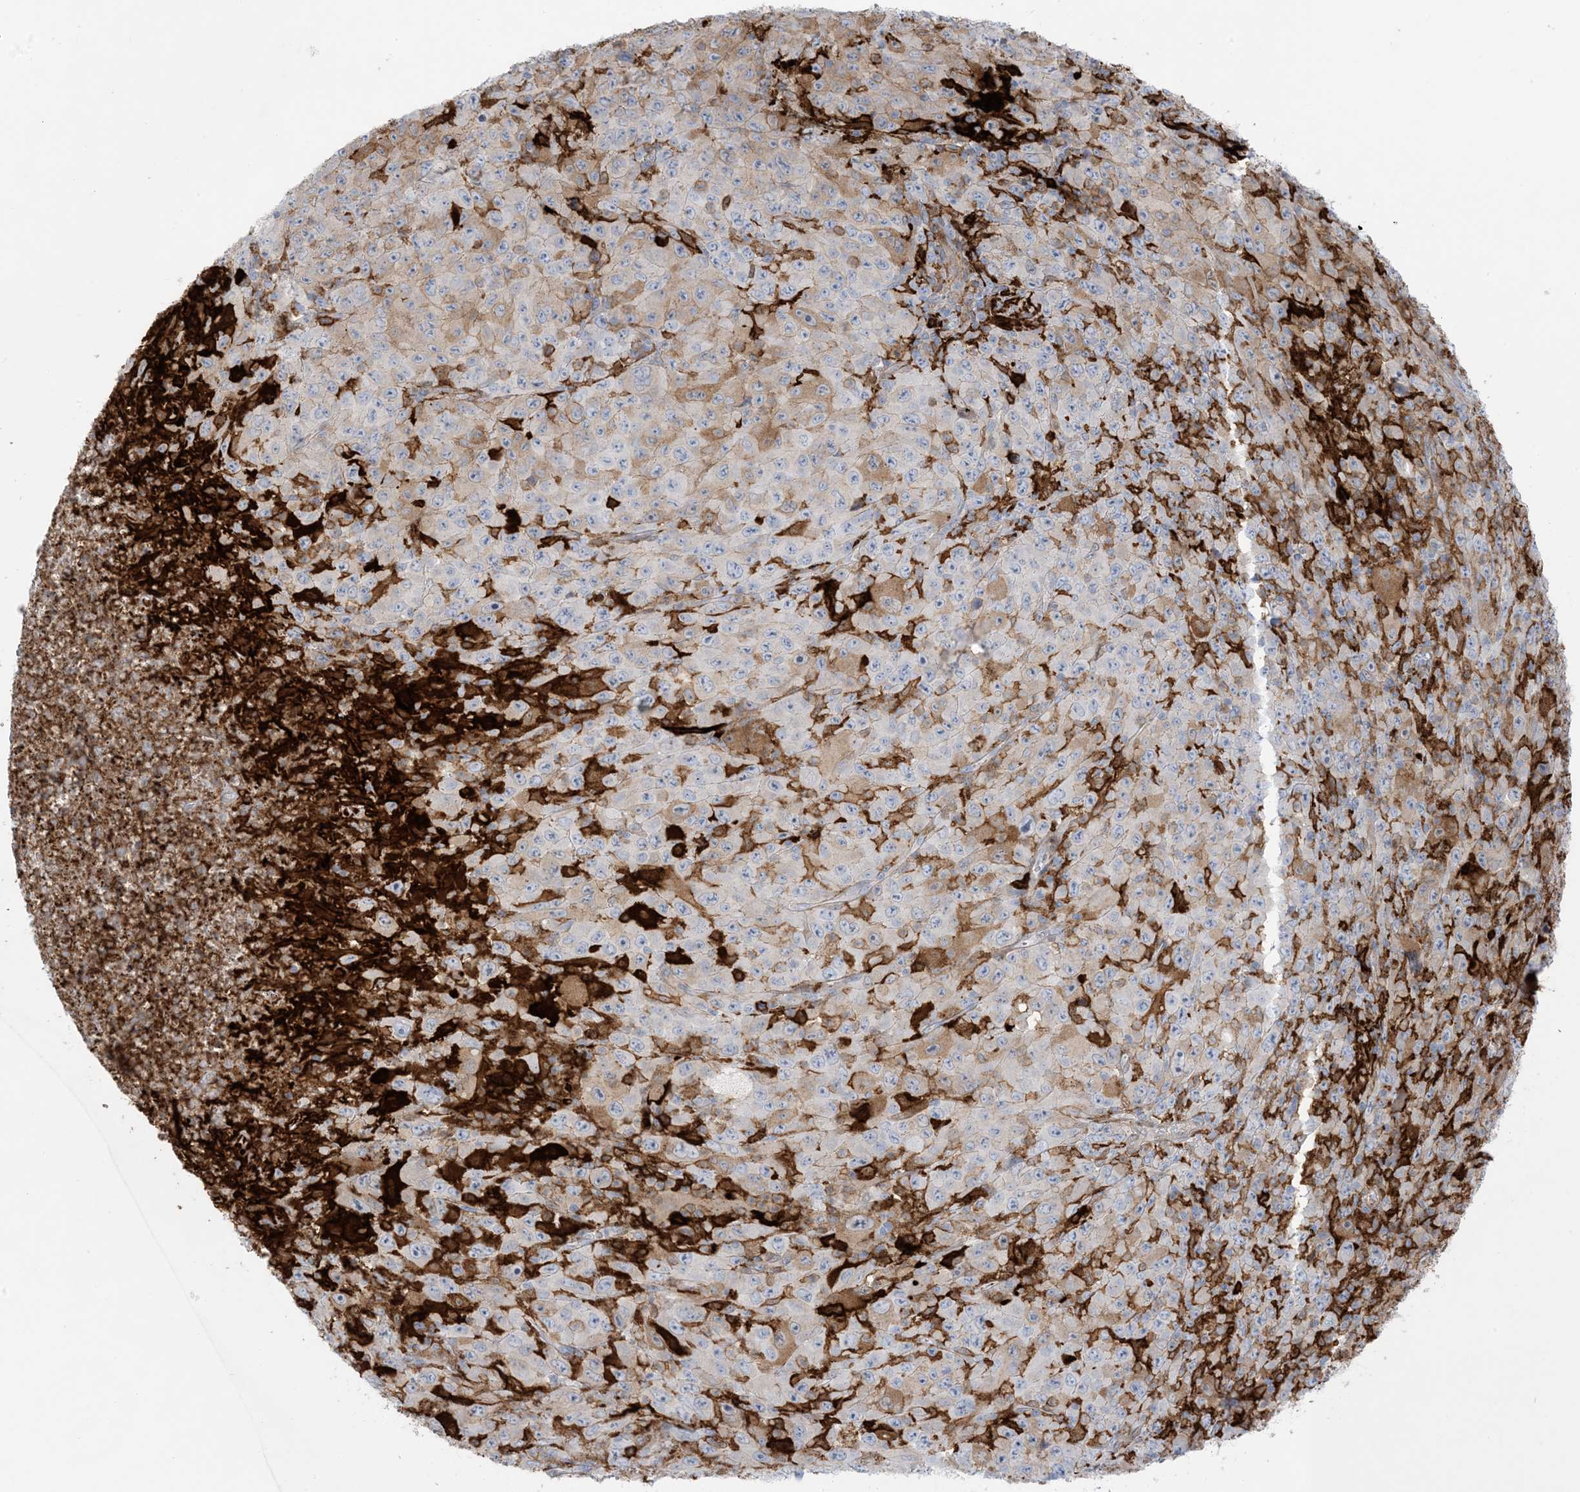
{"staining": {"intensity": "moderate", "quantity": "<25%", "location": "cytoplasmic/membranous"}, "tissue": "melanoma", "cell_type": "Tumor cells", "image_type": "cancer", "snomed": [{"axis": "morphology", "description": "Malignant melanoma, Metastatic site"}, {"axis": "topography", "description": "Skin"}], "caption": "IHC photomicrograph of human malignant melanoma (metastatic site) stained for a protein (brown), which reveals low levels of moderate cytoplasmic/membranous staining in about <25% of tumor cells.", "gene": "ICMT", "patient": {"sex": "female", "age": 56}}